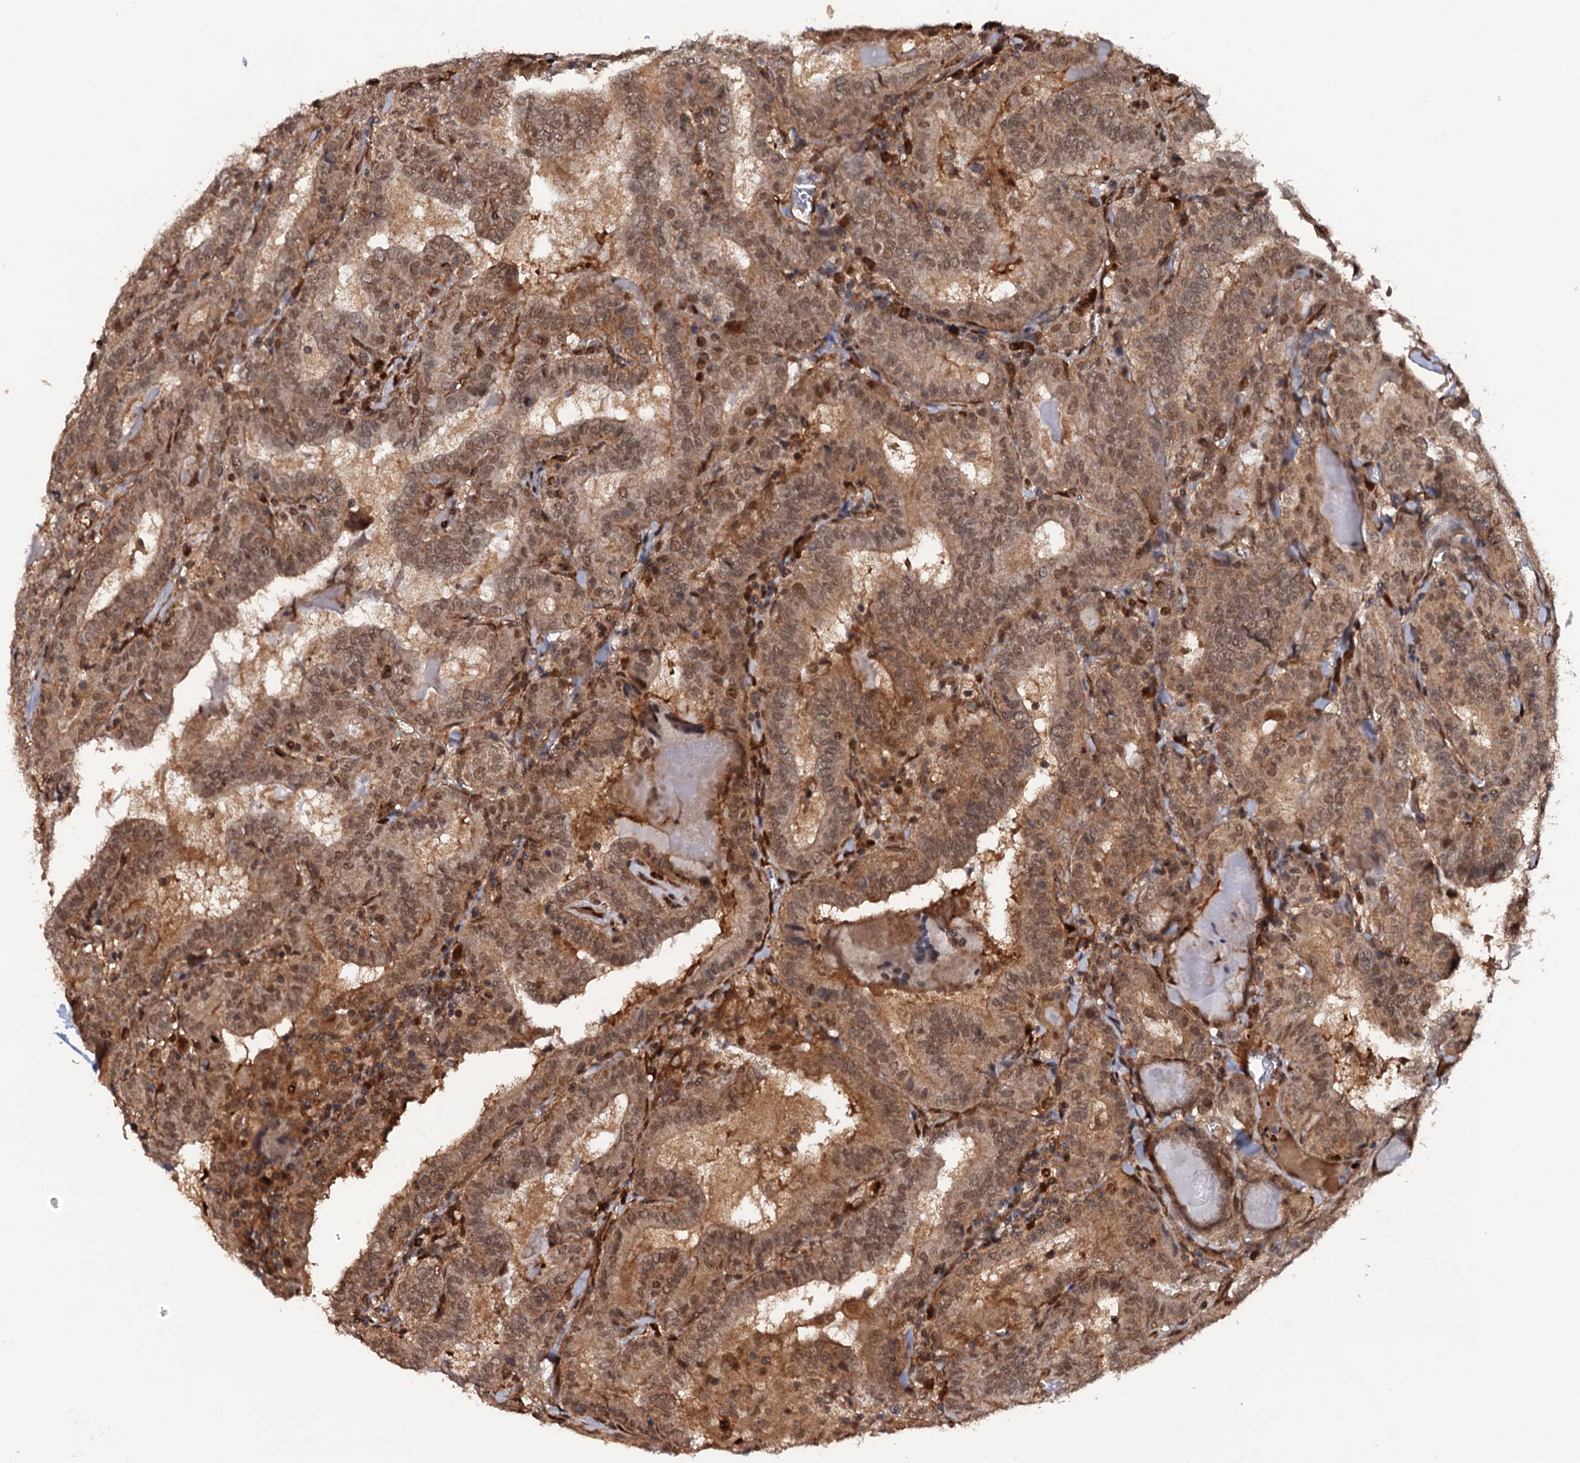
{"staining": {"intensity": "moderate", "quantity": ">75%", "location": "cytoplasmic/membranous,nuclear"}, "tissue": "thyroid cancer", "cell_type": "Tumor cells", "image_type": "cancer", "snomed": [{"axis": "morphology", "description": "Papillary adenocarcinoma, NOS"}, {"axis": "topography", "description": "Thyroid gland"}], "caption": "Thyroid cancer (papillary adenocarcinoma) was stained to show a protein in brown. There is medium levels of moderate cytoplasmic/membranous and nuclear positivity in about >75% of tumor cells. The protein of interest is shown in brown color, while the nuclei are stained blue.", "gene": "CDC23", "patient": {"sex": "female", "age": 72}}